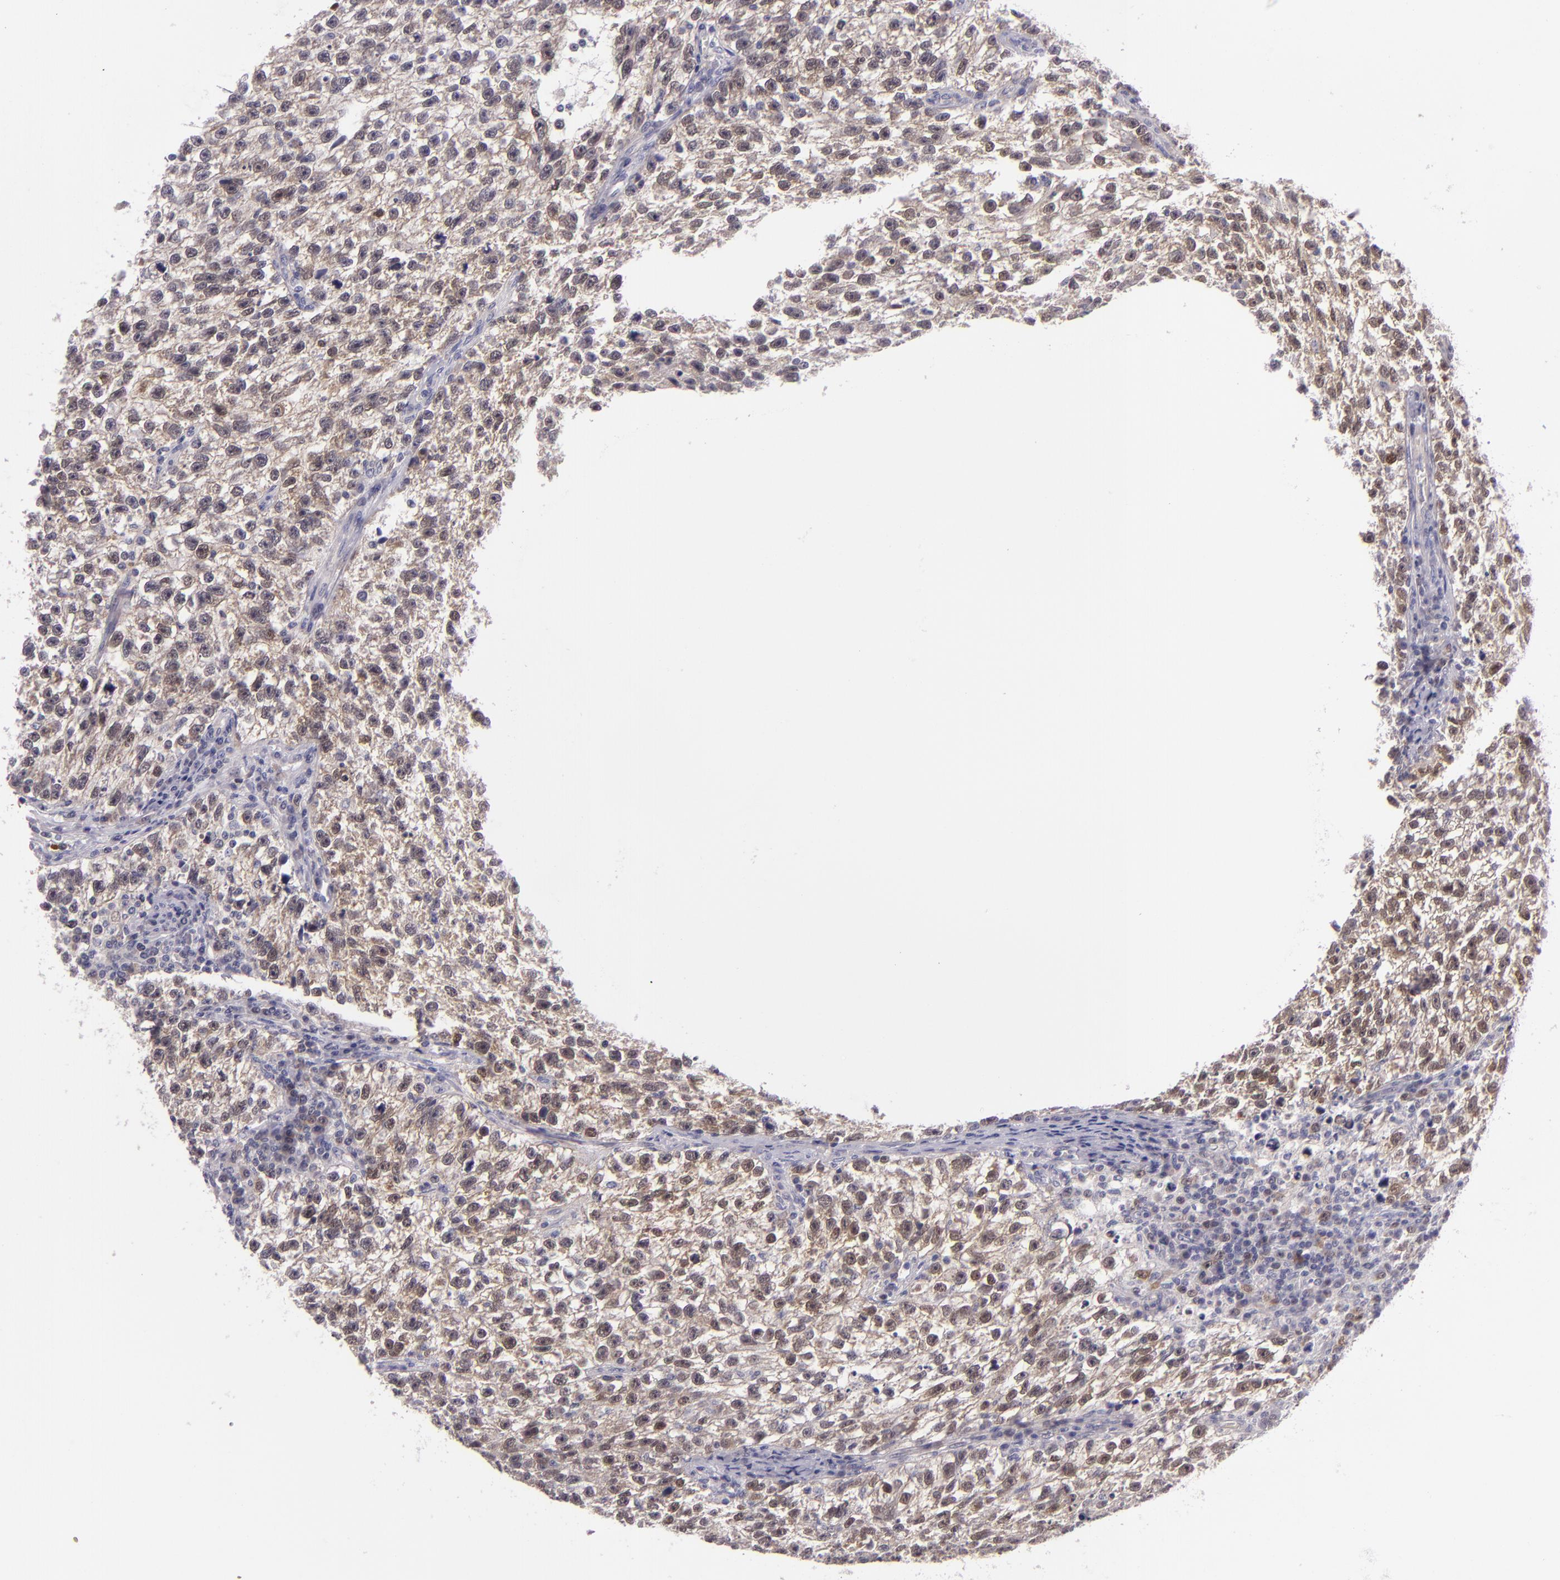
{"staining": {"intensity": "moderate", "quantity": "25%-75%", "location": "cytoplasmic/membranous,nuclear"}, "tissue": "testis cancer", "cell_type": "Tumor cells", "image_type": "cancer", "snomed": [{"axis": "morphology", "description": "Seminoma, NOS"}, {"axis": "topography", "description": "Testis"}], "caption": "The micrograph shows immunohistochemical staining of testis cancer (seminoma). There is moderate cytoplasmic/membranous and nuclear staining is seen in approximately 25%-75% of tumor cells. The protein of interest is shown in brown color, while the nuclei are stained blue.", "gene": "CSE1L", "patient": {"sex": "male", "age": 38}}